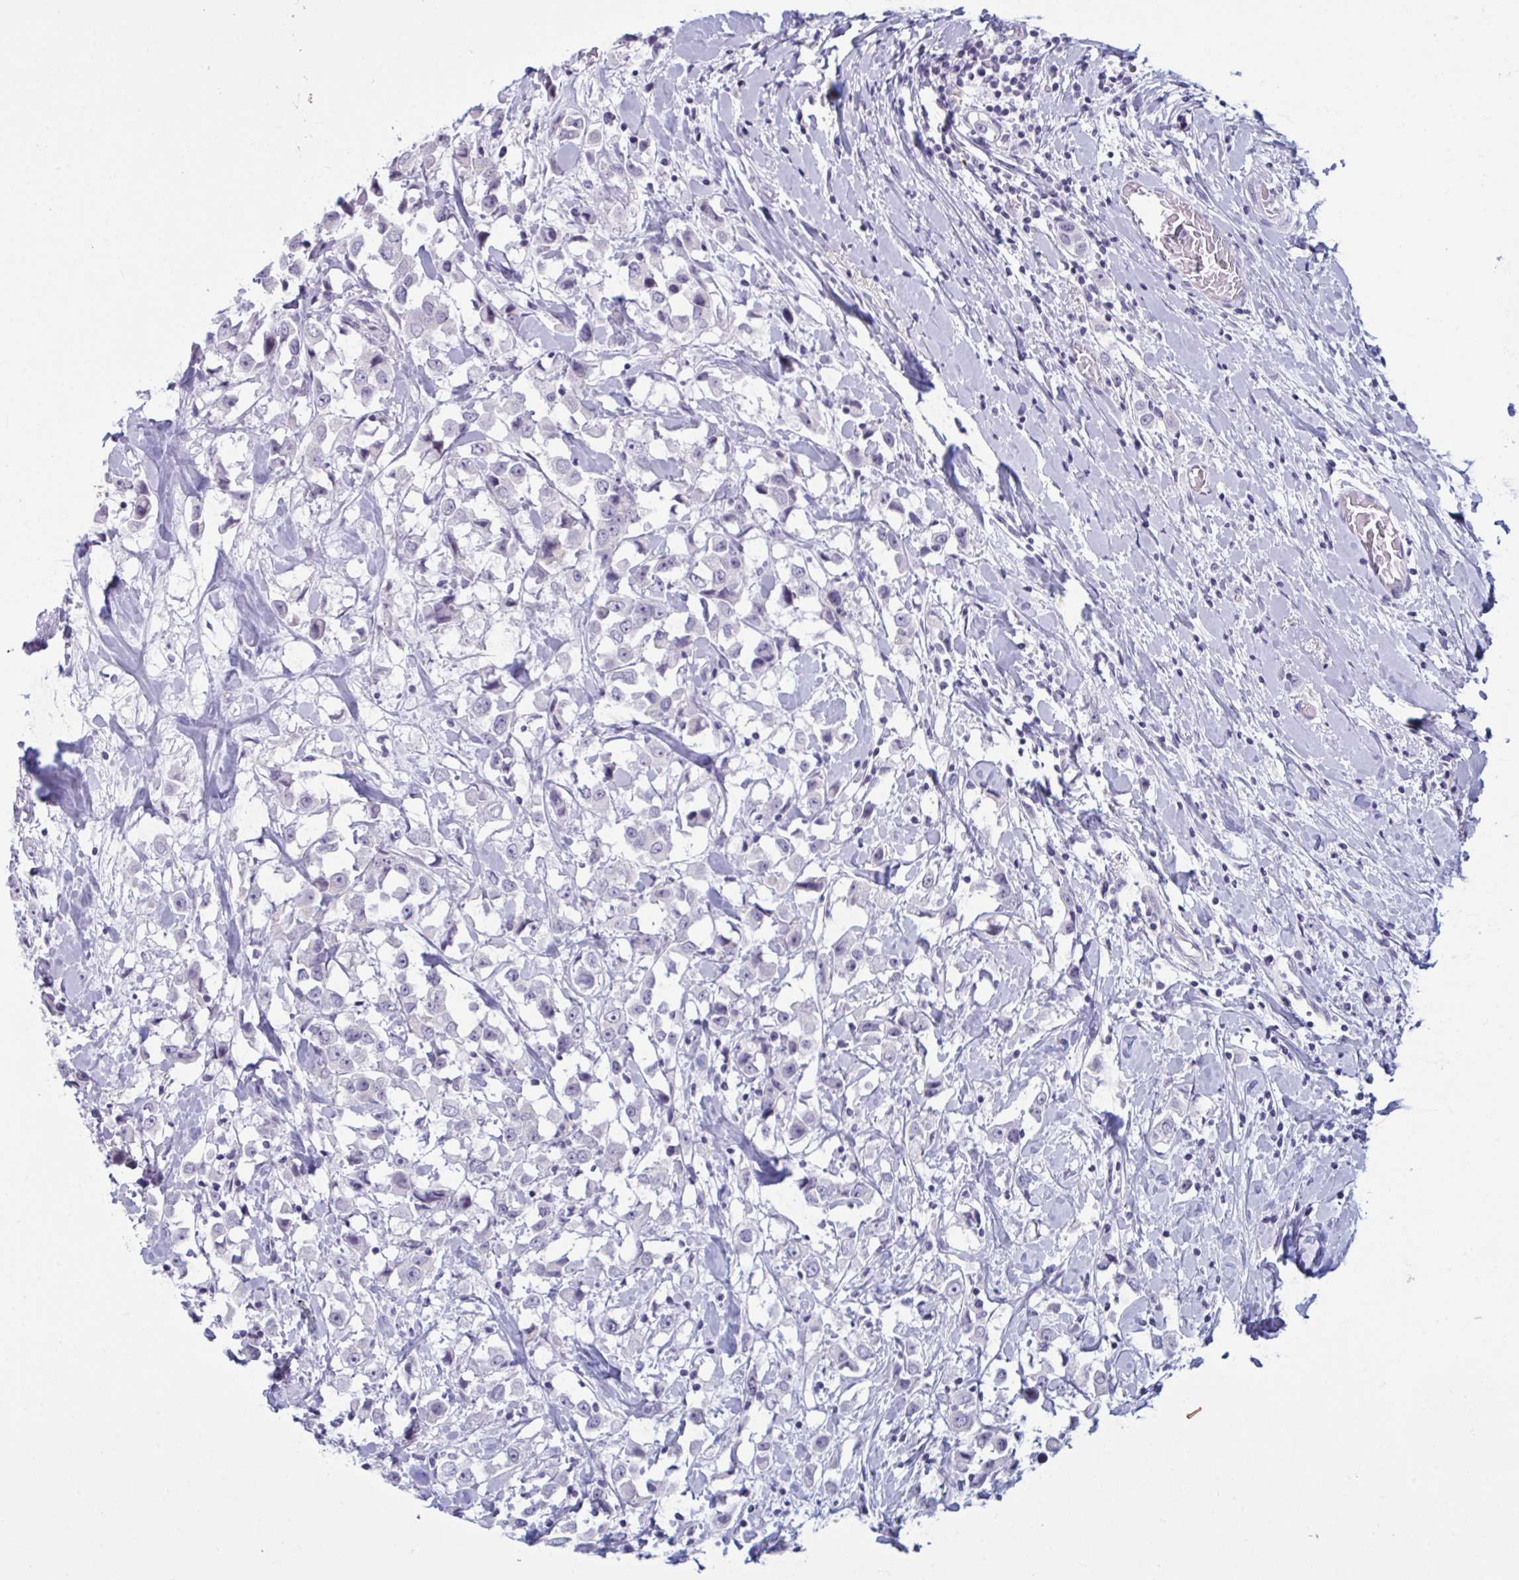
{"staining": {"intensity": "negative", "quantity": "none", "location": "none"}, "tissue": "breast cancer", "cell_type": "Tumor cells", "image_type": "cancer", "snomed": [{"axis": "morphology", "description": "Duct carcinoma"}, {"axis": "topography", "description": "Breast"}], "caption": "This is a micrograph of immunohistochemistry staining of breast cancer, which shows no positivity in tumor cells.", "gene": "TBC1D4", "patient": {"sex": "female", "age": 61}}